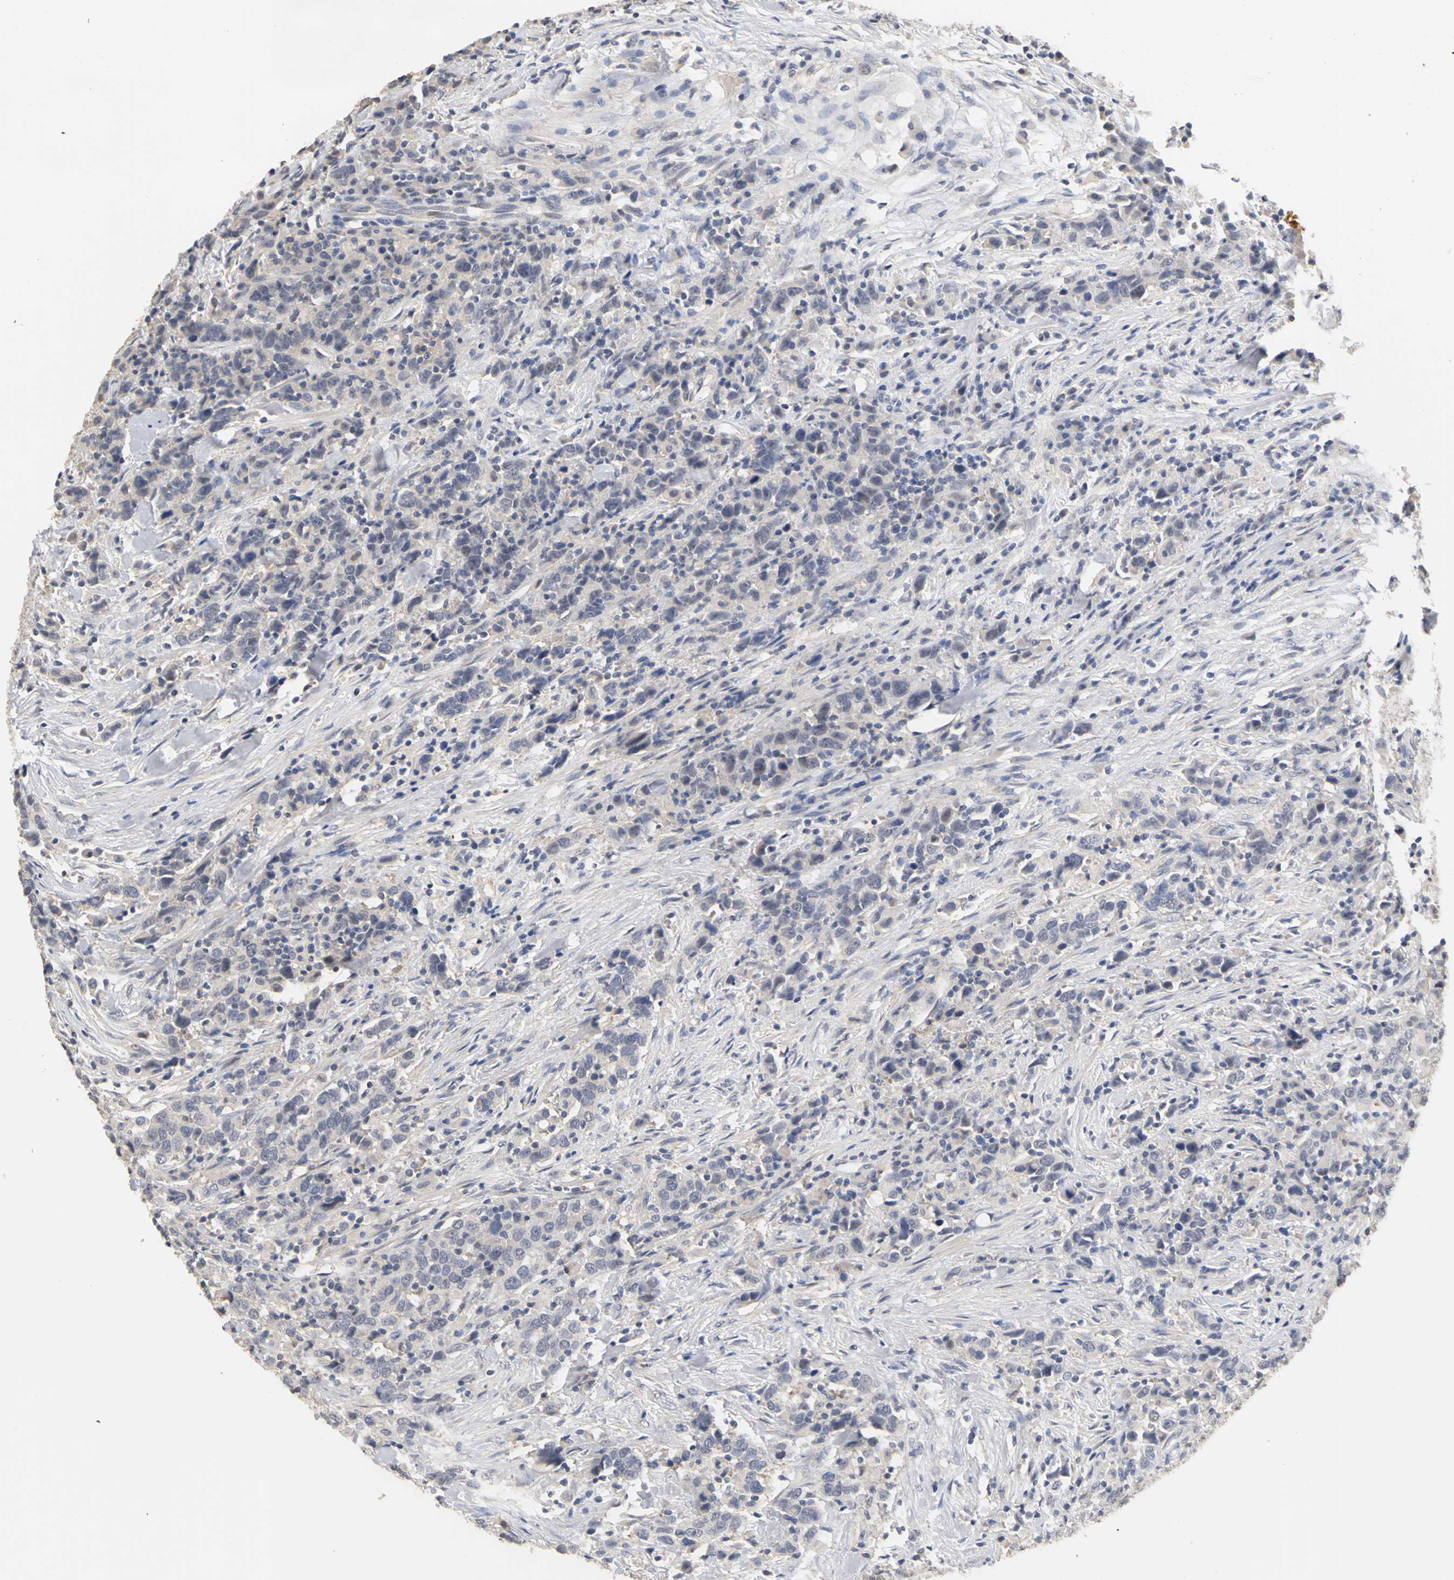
{"staining": {"intensity": "negative", "quantity": "none", "location": "none"}, "tissue": "urothelial cancer", "cell_type": "Tumor cells", "image_type": "cancer", "snomed": [{"axis": "morphology", "description": "Urothelial carcinoma, High grade"}, {"axis": "topography", "description": "Urinary bladder"}], "caption": "High power microscopy photomicrograph of an IHC histopathology image of urothelial carcinoma (high-grade), revealing no significant staining in tumor cells.", "gene": "PGR", "patient": {"sex": "male", "age": 61}}